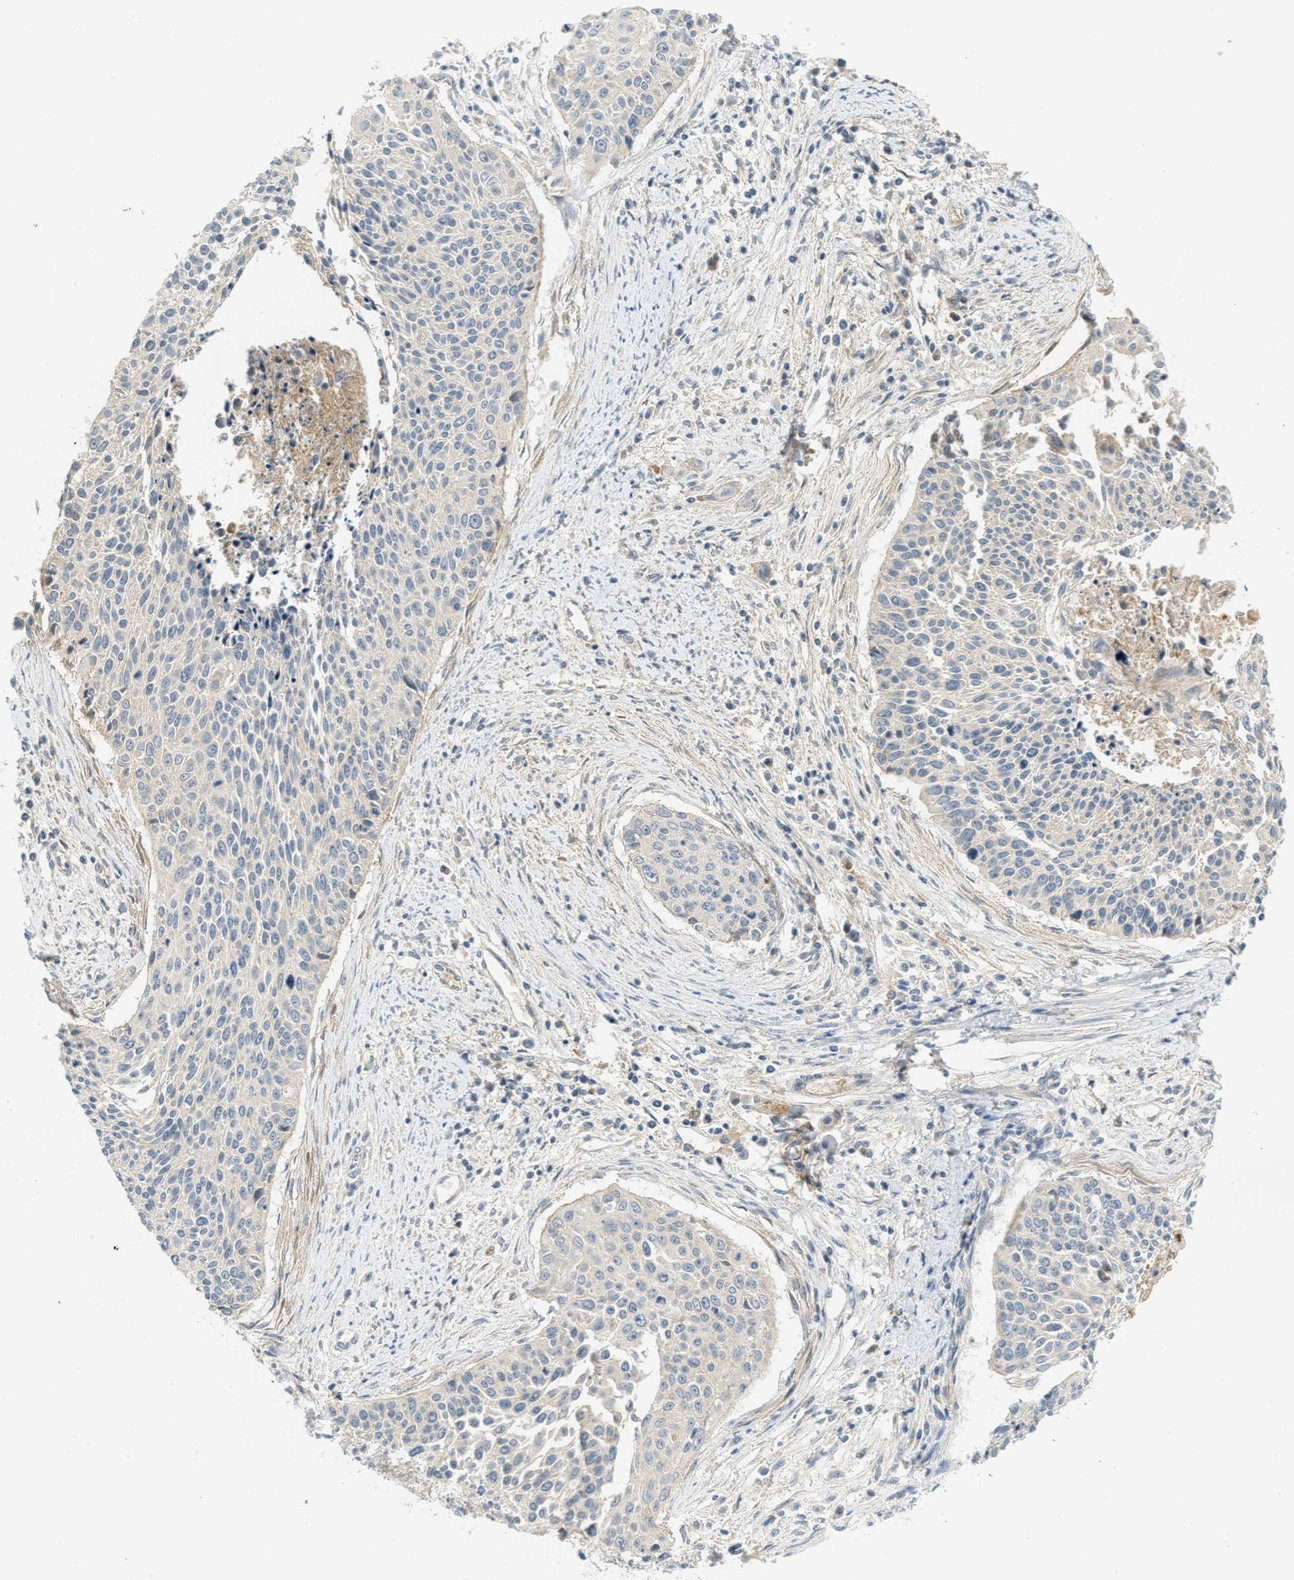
{"staining": {"intensity": "negative", "quantity": "none", "location": "none"}, "tissue": "cervical cancer", "cell_type": "Tumor cells", "image_type": "cancer", "snomed": [{"axis": "morphology", "description": "Squamous cell carcinoma, NOS"}, {"axis": "topography", "description": "Cervix"}], "caption": "The histopathology image displays no significant positivity in tumor cells of cervical cancer.", "gene": "PROC", "patient": {"sex": "female", "age": 55}}